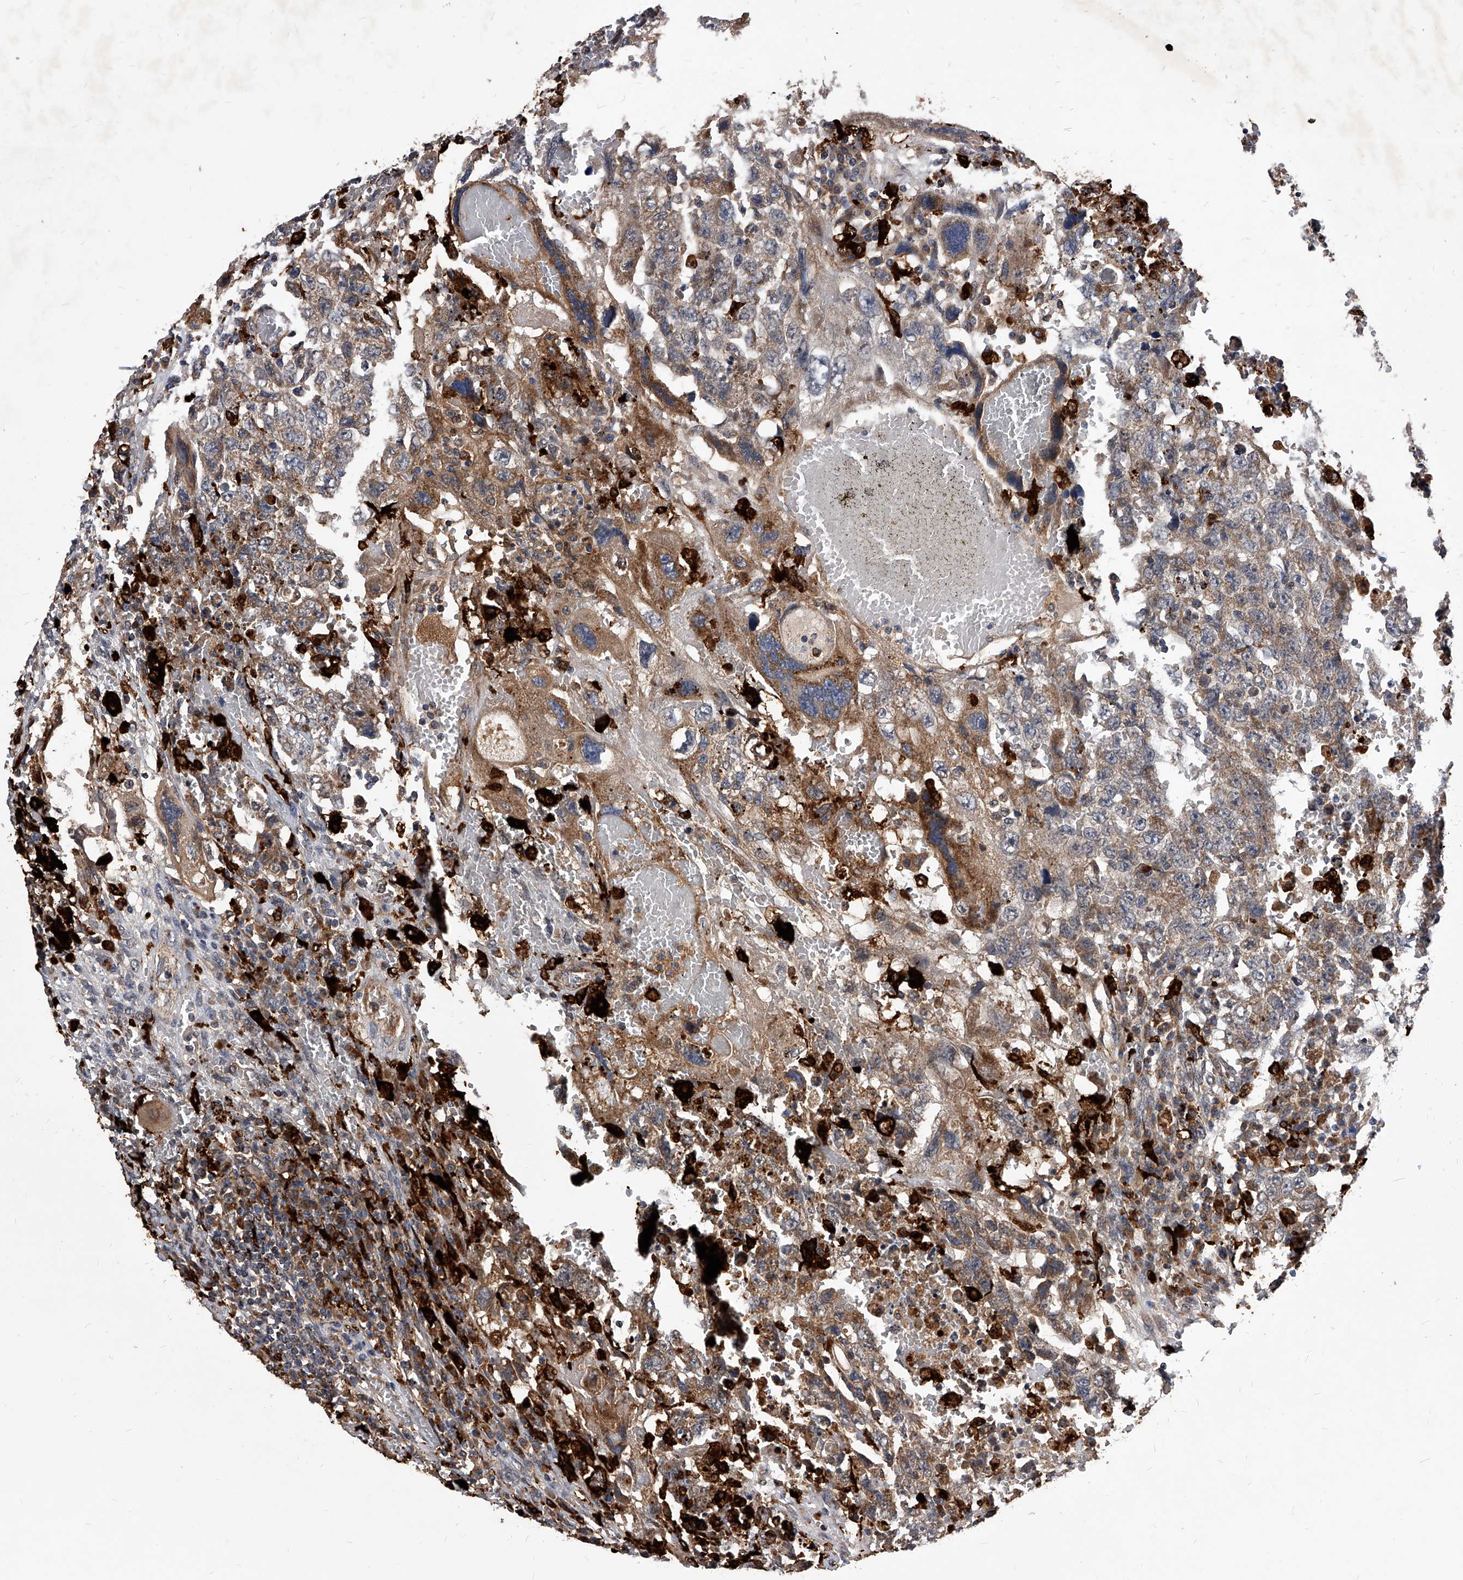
{"staining": {"intensity": "moderate", "quantity": ">75%", "location": "cytoplasmic/membranous"}, "tissue": "testis cancer", "cell_type": "Tumor cells", "image_type": "cancer", "snomed": [{"axis": "morphology", "description": "Carcinoma, Embryonal, NOS"}, {"axis": "topography", "description": "Testis"}], "caption": "There is medium levels of moderate cytoplasmic/membranous staining in tumor cells of testis embryonal carcinoma, as demonstrated by immunohistochemical staining (brown color).", "gene": "SOBP", "patient": {"sex": "male", "age": 26}}